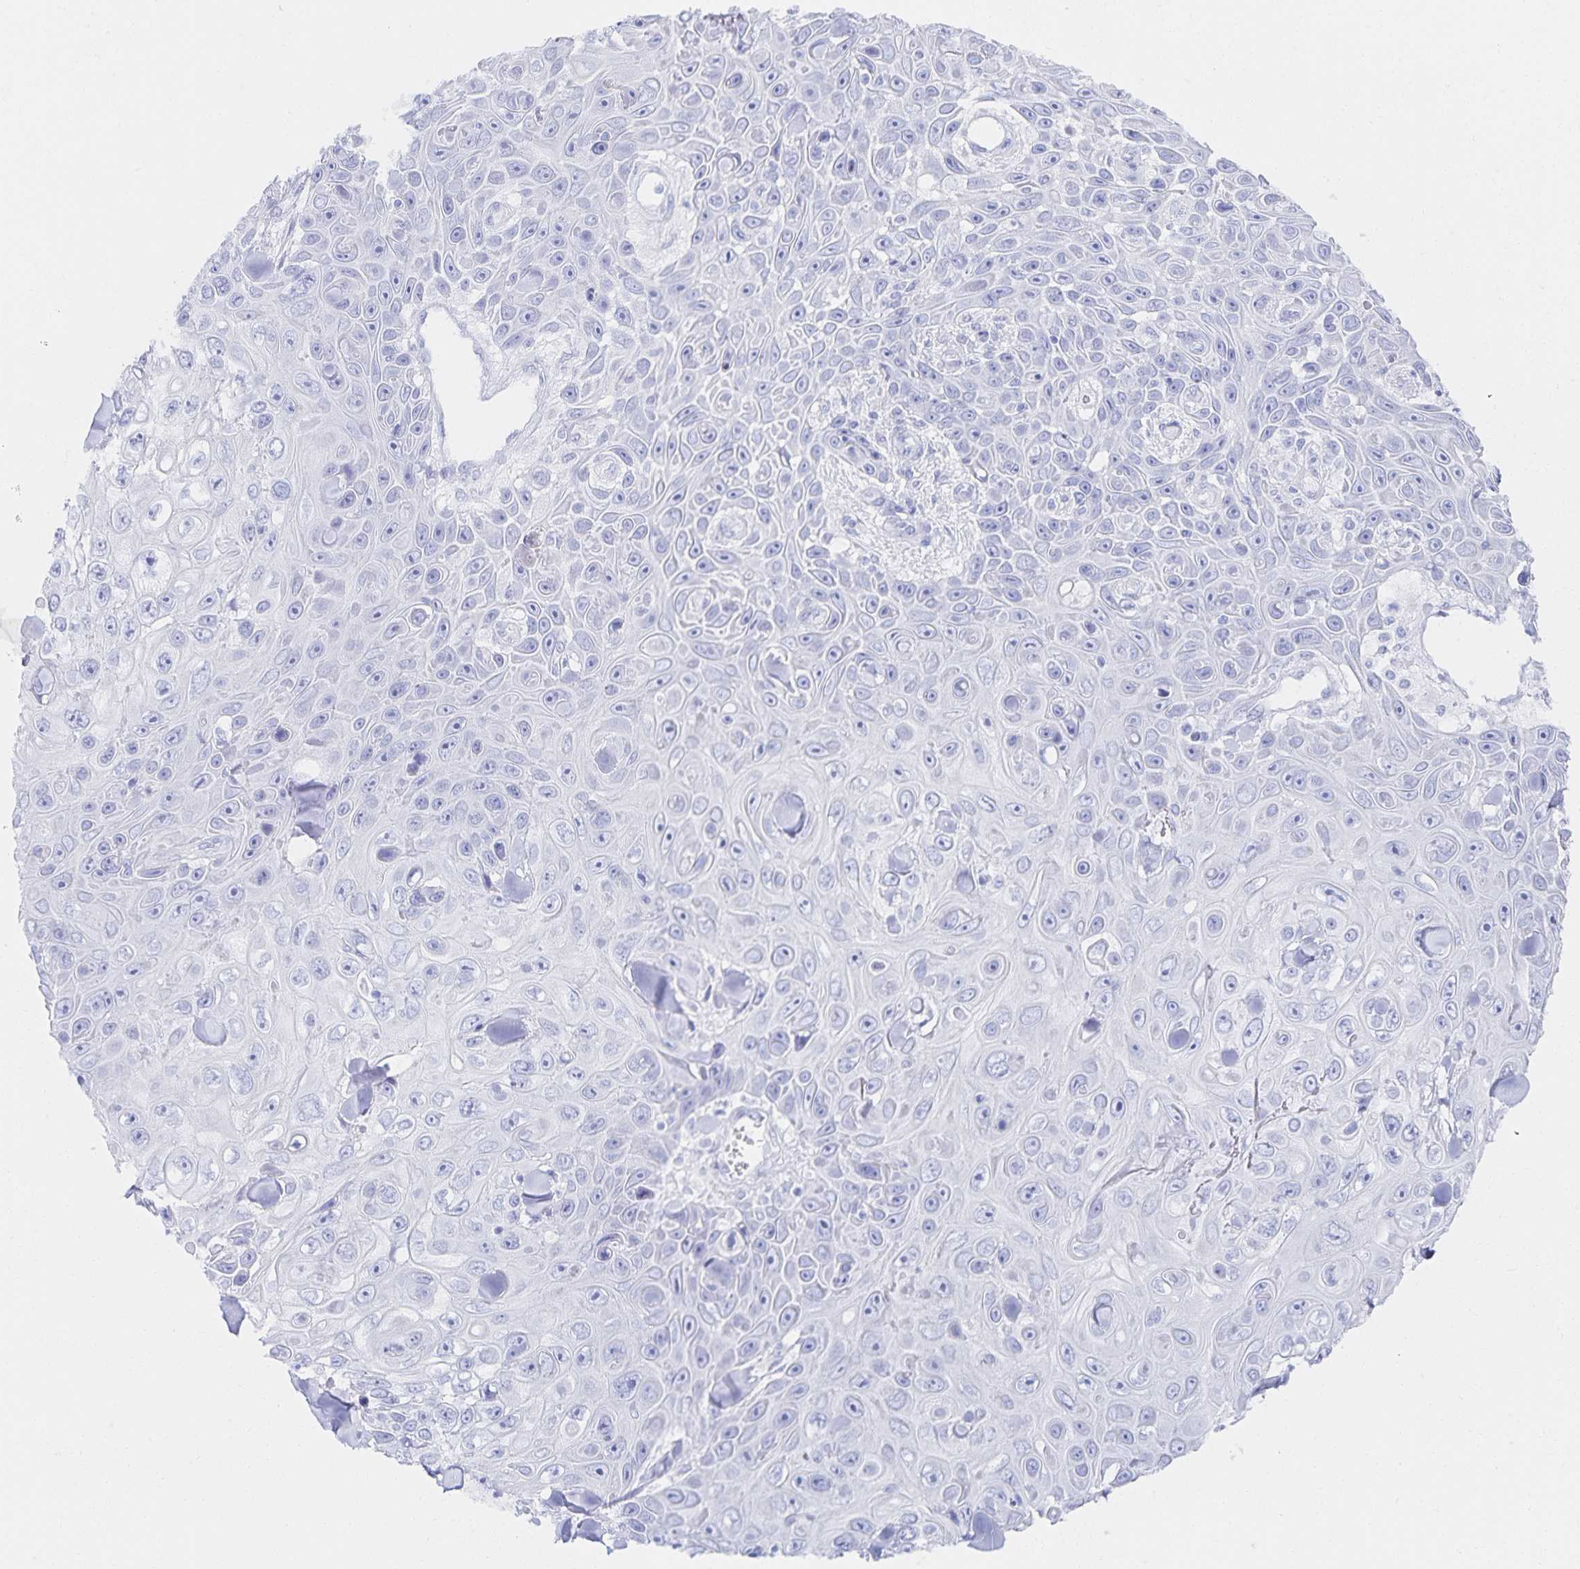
{"staining": {"intensity": "negative", "quantity": "none", "location": "none"}, "tissue": "skin cancer", "cell_type": "Tumor cells", "image_type": "cancer", "snomed": [{"axis": "morphology", "description": "Squamous cell carcinoma, NOS"}, {"axis": "topography", "description": "Skin"}], "caption": "Protein analysis of skin cancer (squamous cell carcinoma) exhibits no significant positivity in tumor cells. (Immunohistochemistry (ihc), brightfield microscopy, high magnification).", "gene": "SNTN", "patient": {"sex": "male", "age": 82}}